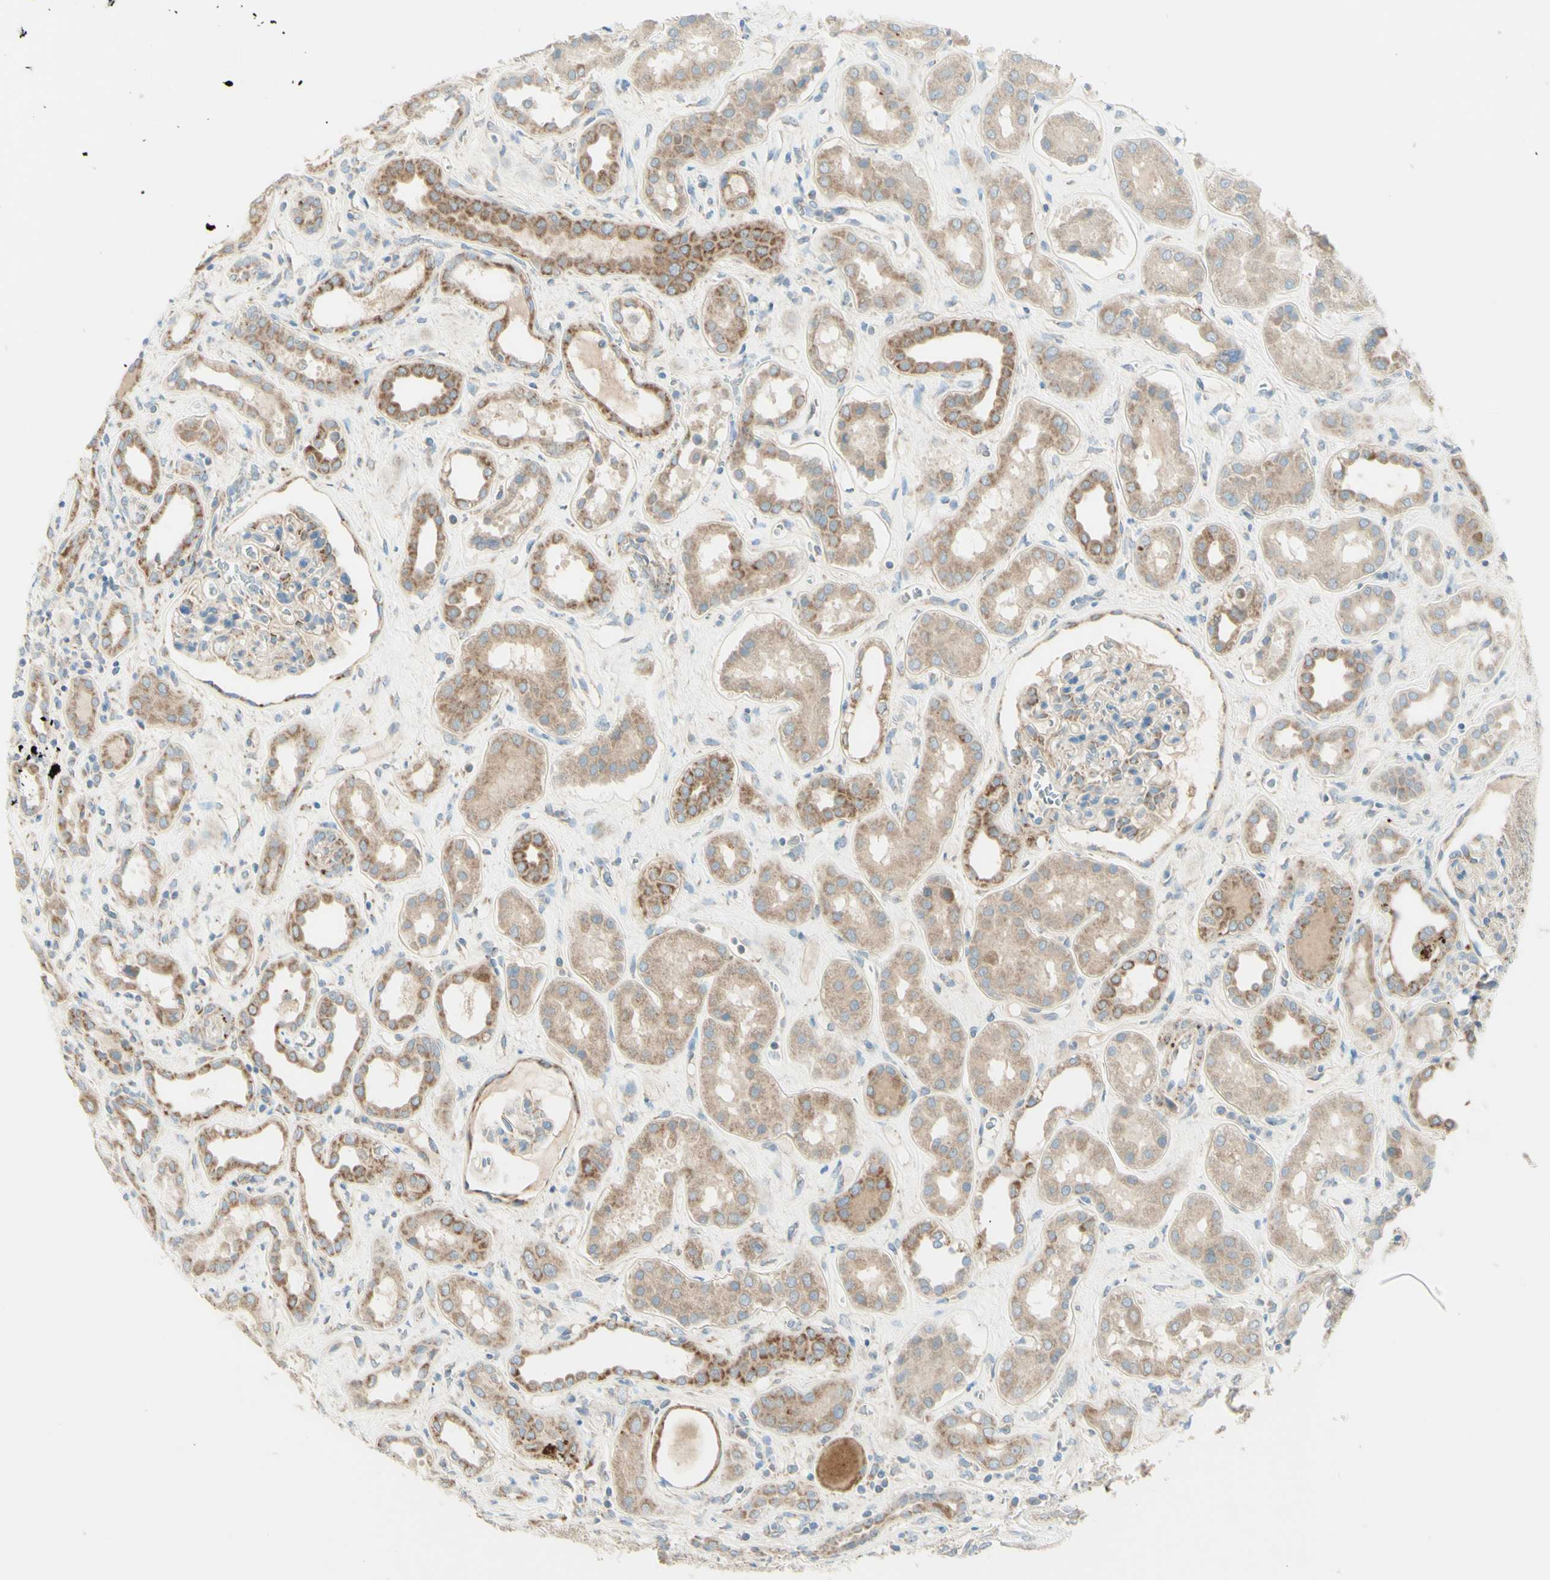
{"staining": {"intensity": "moderate", "quantity": "25%-75%", "location": "cytoplasmic/membranous"}, "tissue": "kidney", "cell_type": "Cells in glomeruli", "image_type": "normal", "snomed": [{"axis": "morphology", "description": "Normal tissue, NOS"}, {"axis": "topography", "description": "Kidney"}], "caption": "Benign kidney shows moderate cytoplasmic/membranous positivity in about 25%-75% of cells in glomeruli, visualized by immunohistochemistry. (DAB IHC with brightfield microscopy, high magnification).", "gene": "ARMC10", "patient": {"sex": "male", "age": 59}}